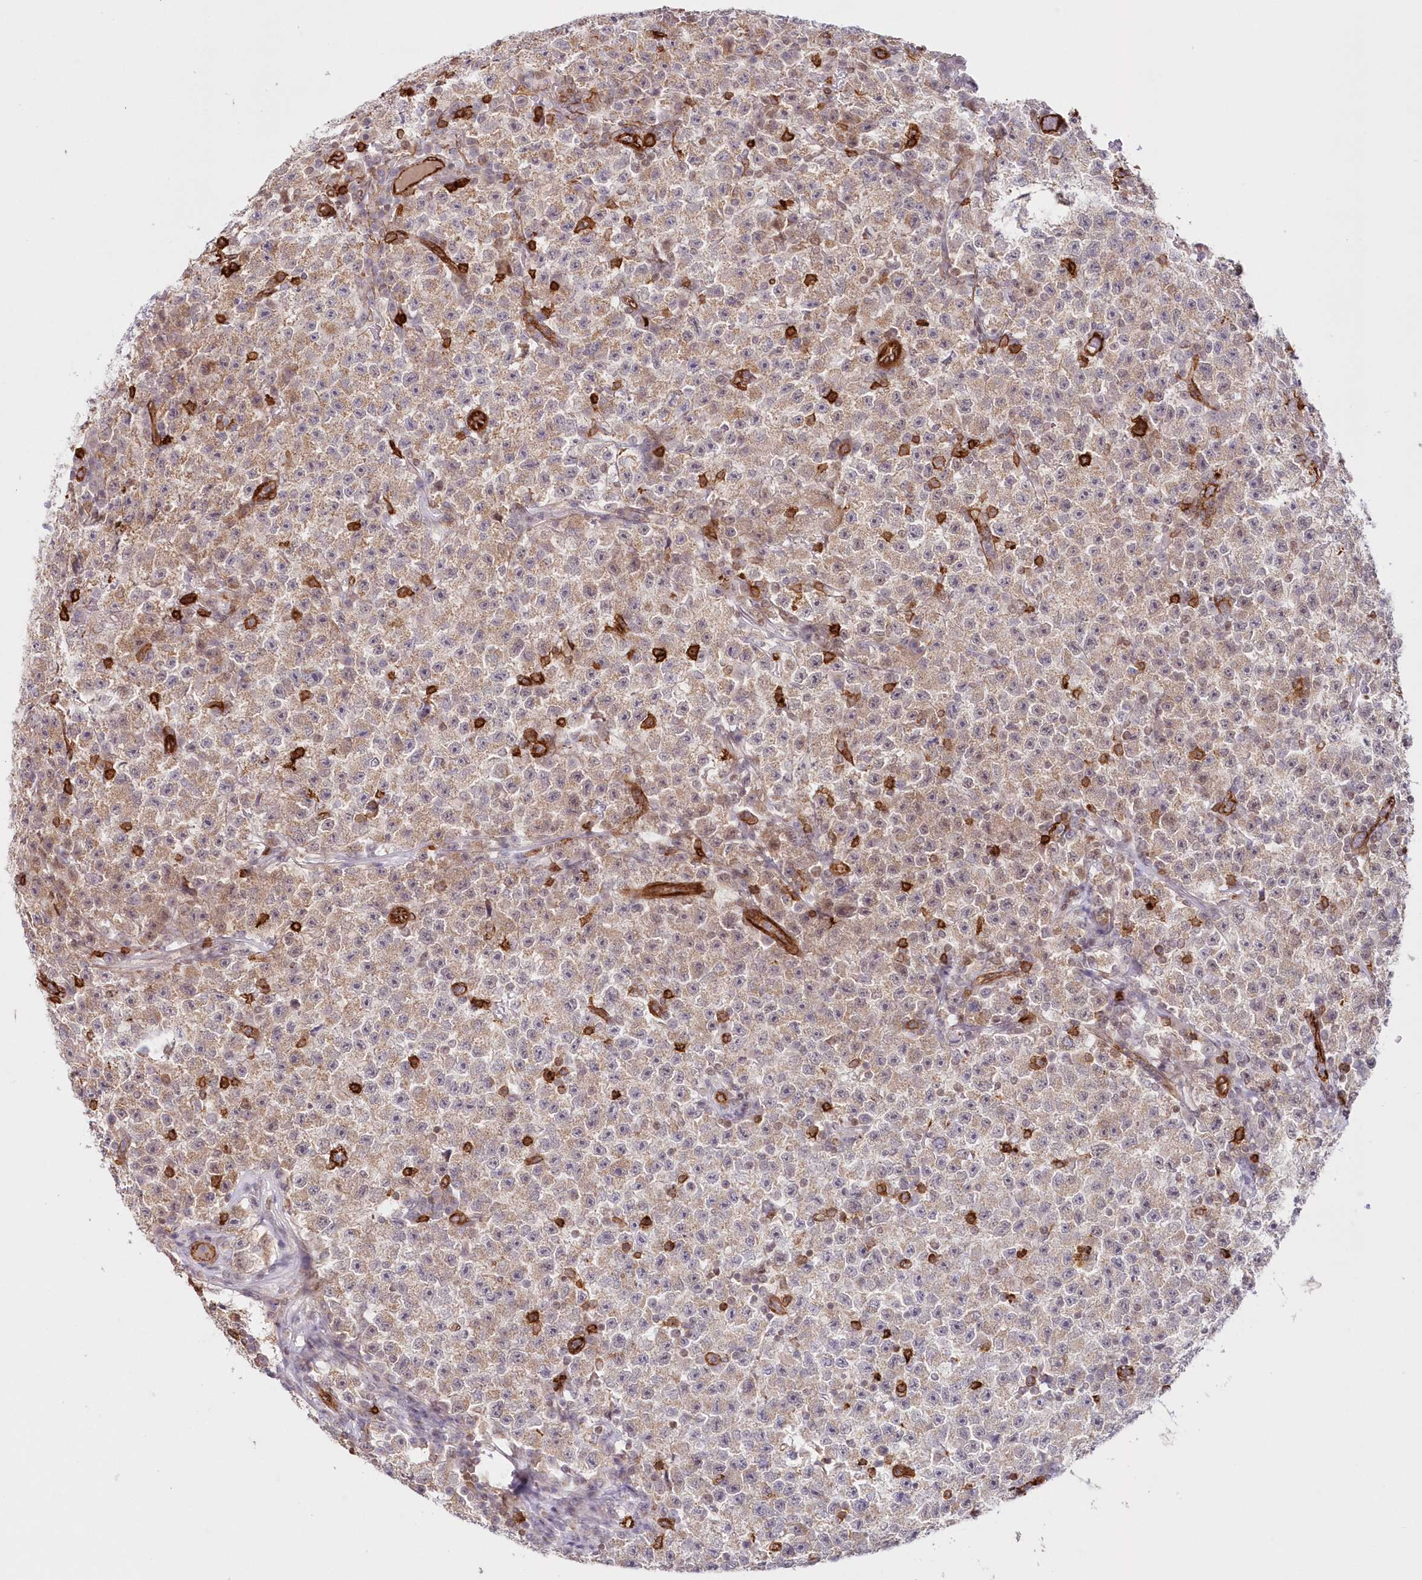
{"staining": {"intensity": "weak", "quantity": ">75%", "location": "cytoplasmic/membranous"}, "tissue": "testis cancer", "cell_type": "Tumor cells", "image_type": "cancer", "snomed": [{"axis": "morphology", "description": "Seminoma, NOS"}, {"axis": "topography", "description": "Testis"}], "caption": "A histopathology image showing weak cytoplasmic/membranous positivity in about >75% of tumor cells in testis cancer, as visualized by brown immunohistochemical staining.", "gene": "AFAP1L2", "patient": {"sex": "male", "age": 22}}